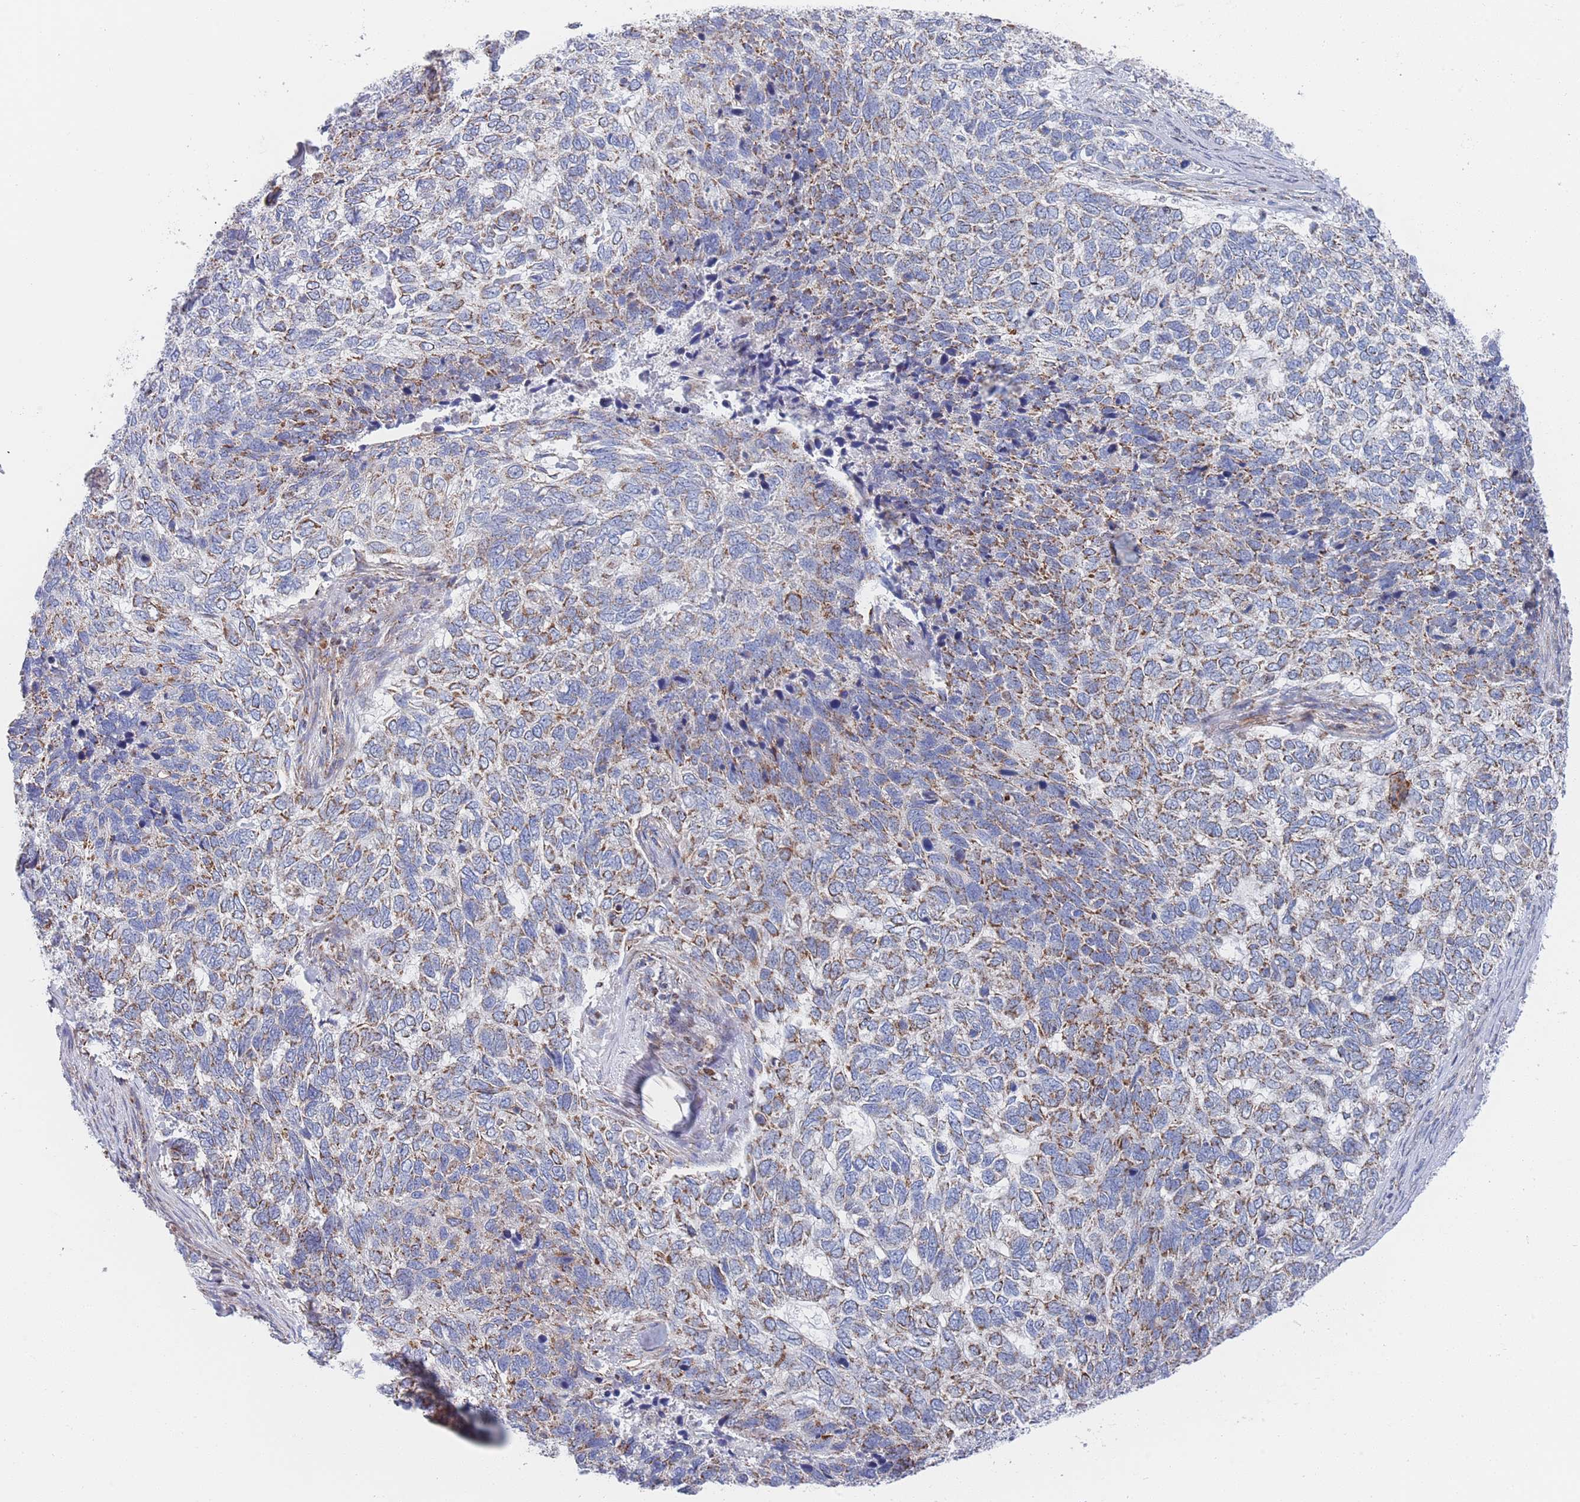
{"staining": {"intensity": "moderate", "quantity": "25%-75%", "location": "cytoplasmic/membranous"}, "tissue": "skin cancer", "cell_type": "Tumor cells", "image_type": "cancer", "snomed": [{"axis": "morphology", "description": "Basal cell carcinoma"}, {"axis": "topography", "description": "Skin"}], "caption": "Immunohistochemistry micrograph of neoplastic tissue: human skin cancer stained using IHC displays medium levels of moderate protein expression localized specifically in the cytoplasmic/membranous of tumor cells, appearing as a cytoplasmic/membranous brown color.", "gene": "IKZF4", "patient": {"sex": "female", "age": 65}}